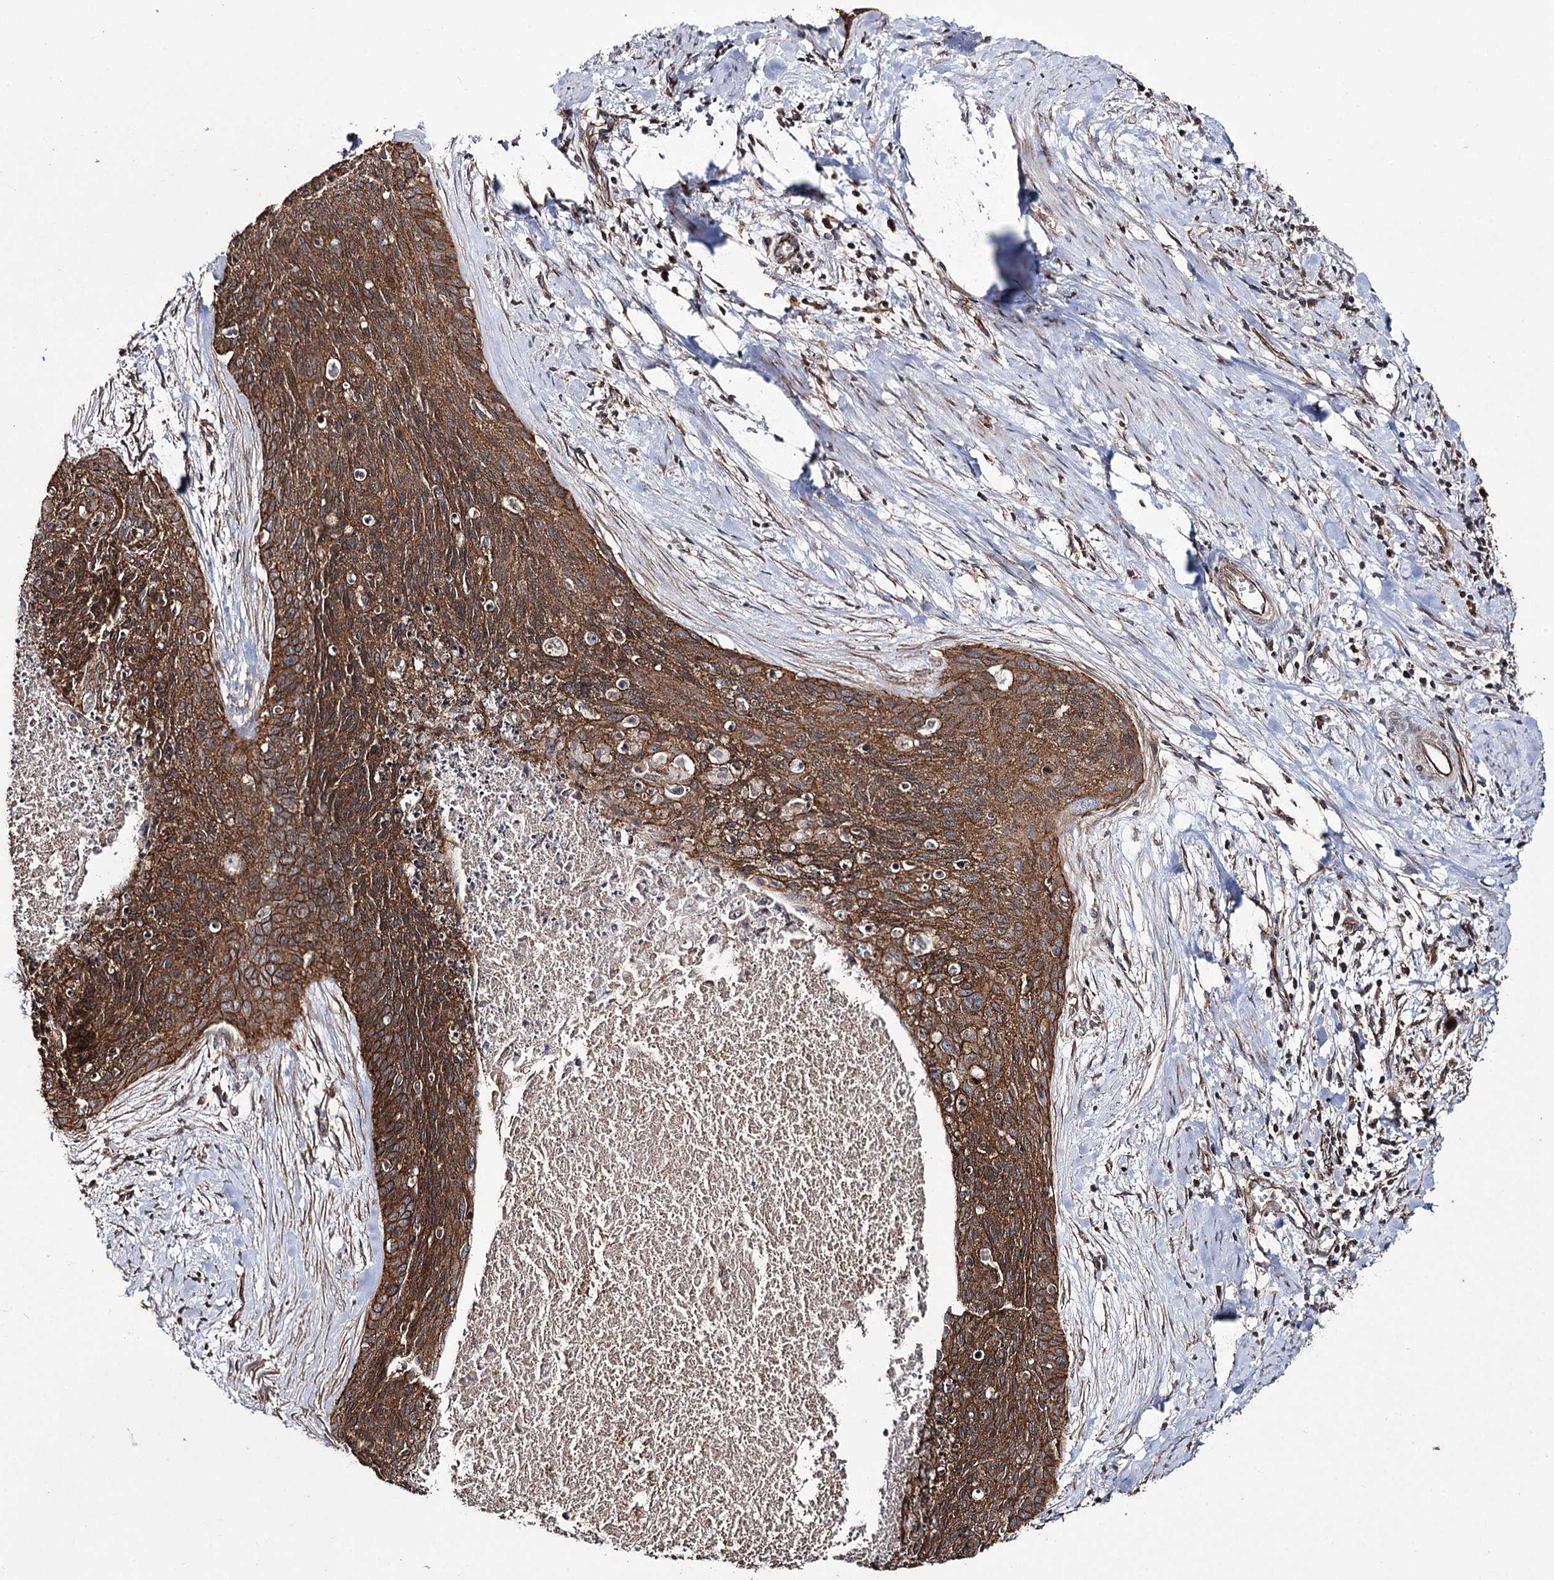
{"staining": {"intensity": "strong", "quantity": ">75%", "location": "cytoplasmic/membranous"}, "tissue": "cervical cancer", "cell_type": "Tumor cells", "image_type": "cancer", "snomed": [{"axis": "morphology", "description": "Squamous cell carcinoma, NOS"}, {"axis": "topography", "description": "Cervix"}], "caption": "Protein analysis of cervical cancer (squamous cell carcinoma) tissue reveals strong cytoplasmic/membranous positivity in approximately >75% of tumor cells.", "gene": "DHX29", "patient": {"sex": "female", "age": 55}}